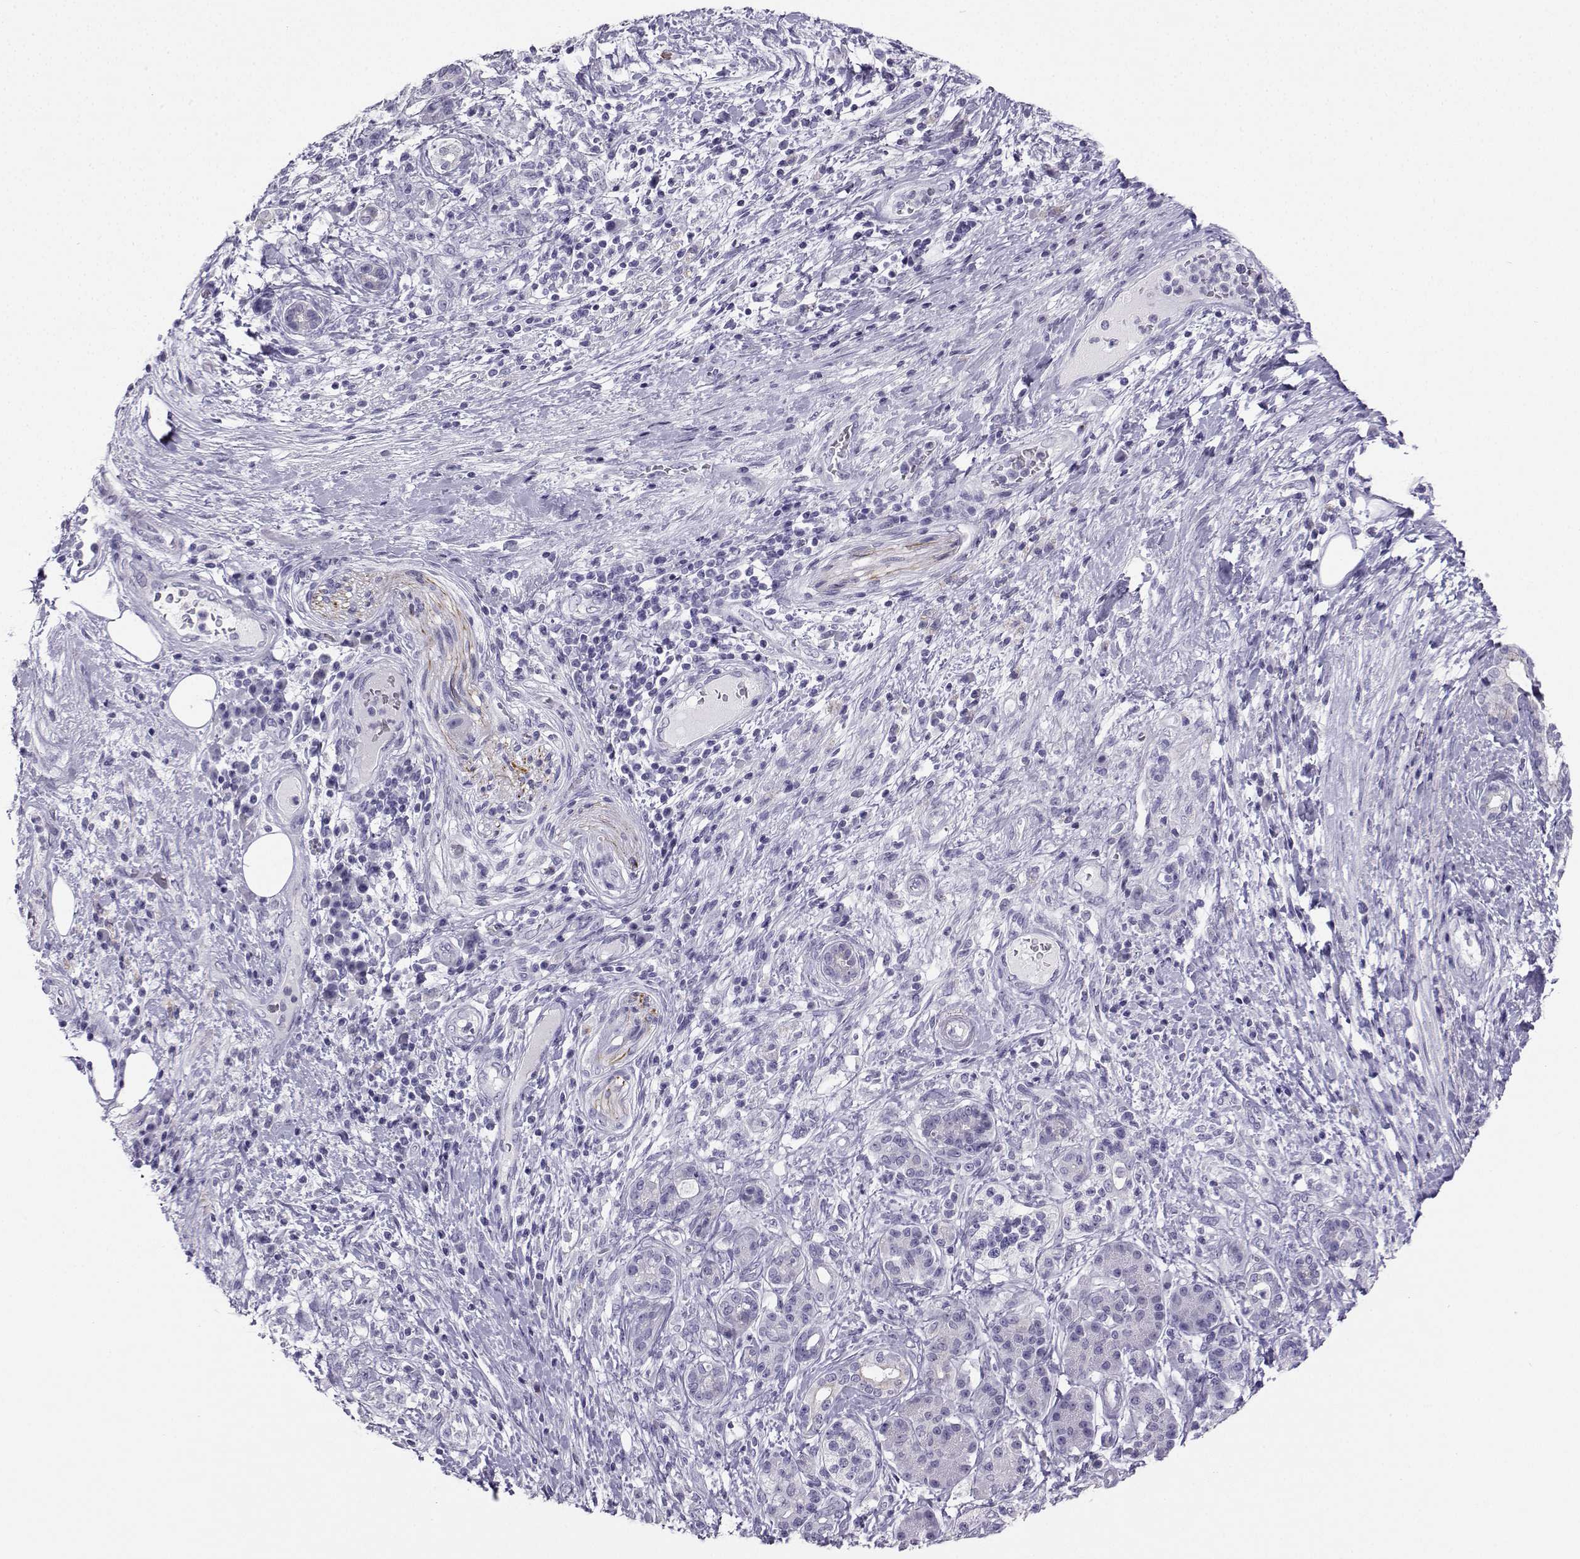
{"staining": {"intensity": "negative", "quantity": "none", "location": "none"}, "tissue": "pancreatic cancer", "cell_type": "Tumor cells", "image_type": "cancer", "snomed": [{"axis": "morphology", "description": "Adenocarcinoma, NOS"}, {"axis": "topography", "description": "Pancreas"}], "caption": "Photomicrograph shows no significant protein expression in tumor cells of pancreatic cancer. (Stains: DAB IHC with hematoxylin counter stain, Microscopy: brightfield microscopy at high magnification).", "gene": "NEFL", "patient": {"sex": "female", "age": 73}}